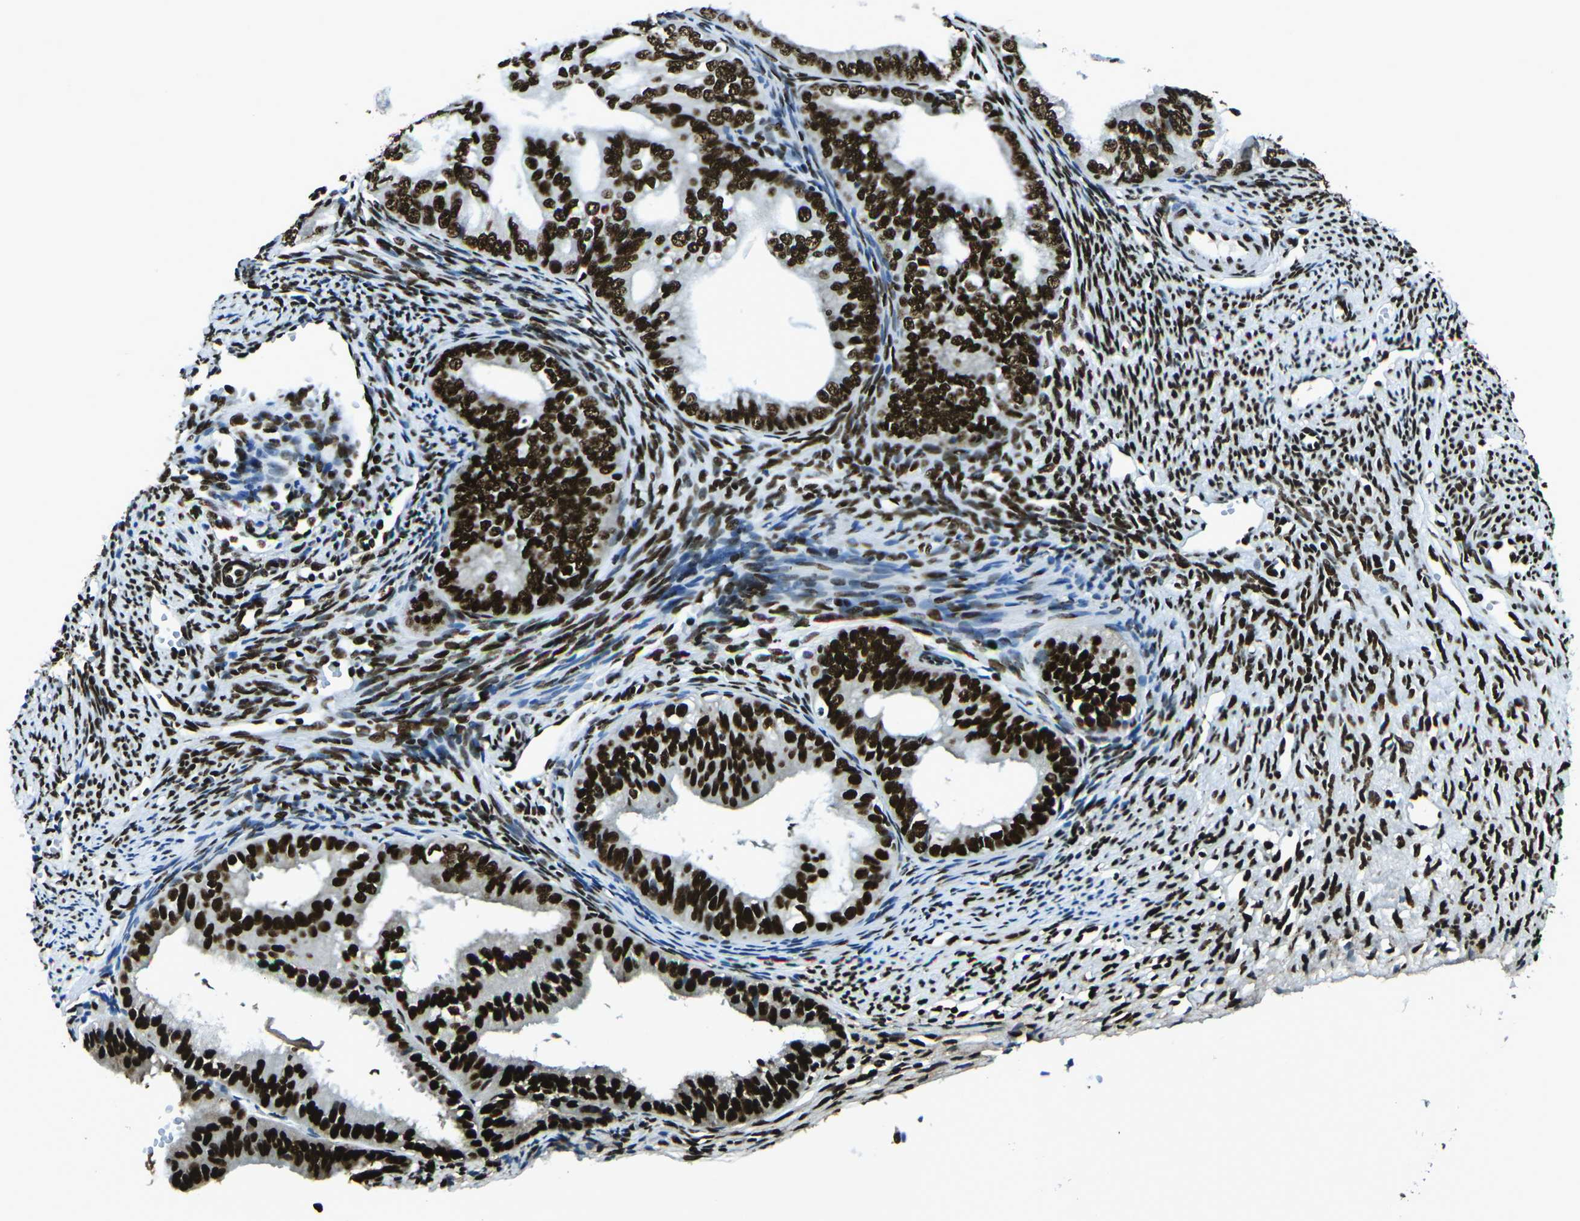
{"staining": {"intensity": "strong", "quantity": ">75%", "location": "nuclear"}, "tissue": "endometrial cancer", "cell_type": "Tumor cells", "image_type": "cancer", "snomed": [{"axis": "morphology", "description": "Adenocarcinoma, NOS"}, {"axis": "topography", "description": "Endometrium"}], "caption": "Strong nuclear positivity for a protein is appreciated in approximately >75% of tumor cells of adenocarcinoma (endometrial) using immunohistochemistry.", "gene": "HNRNPL", "patient": {"sex": "female", "age": 63}}